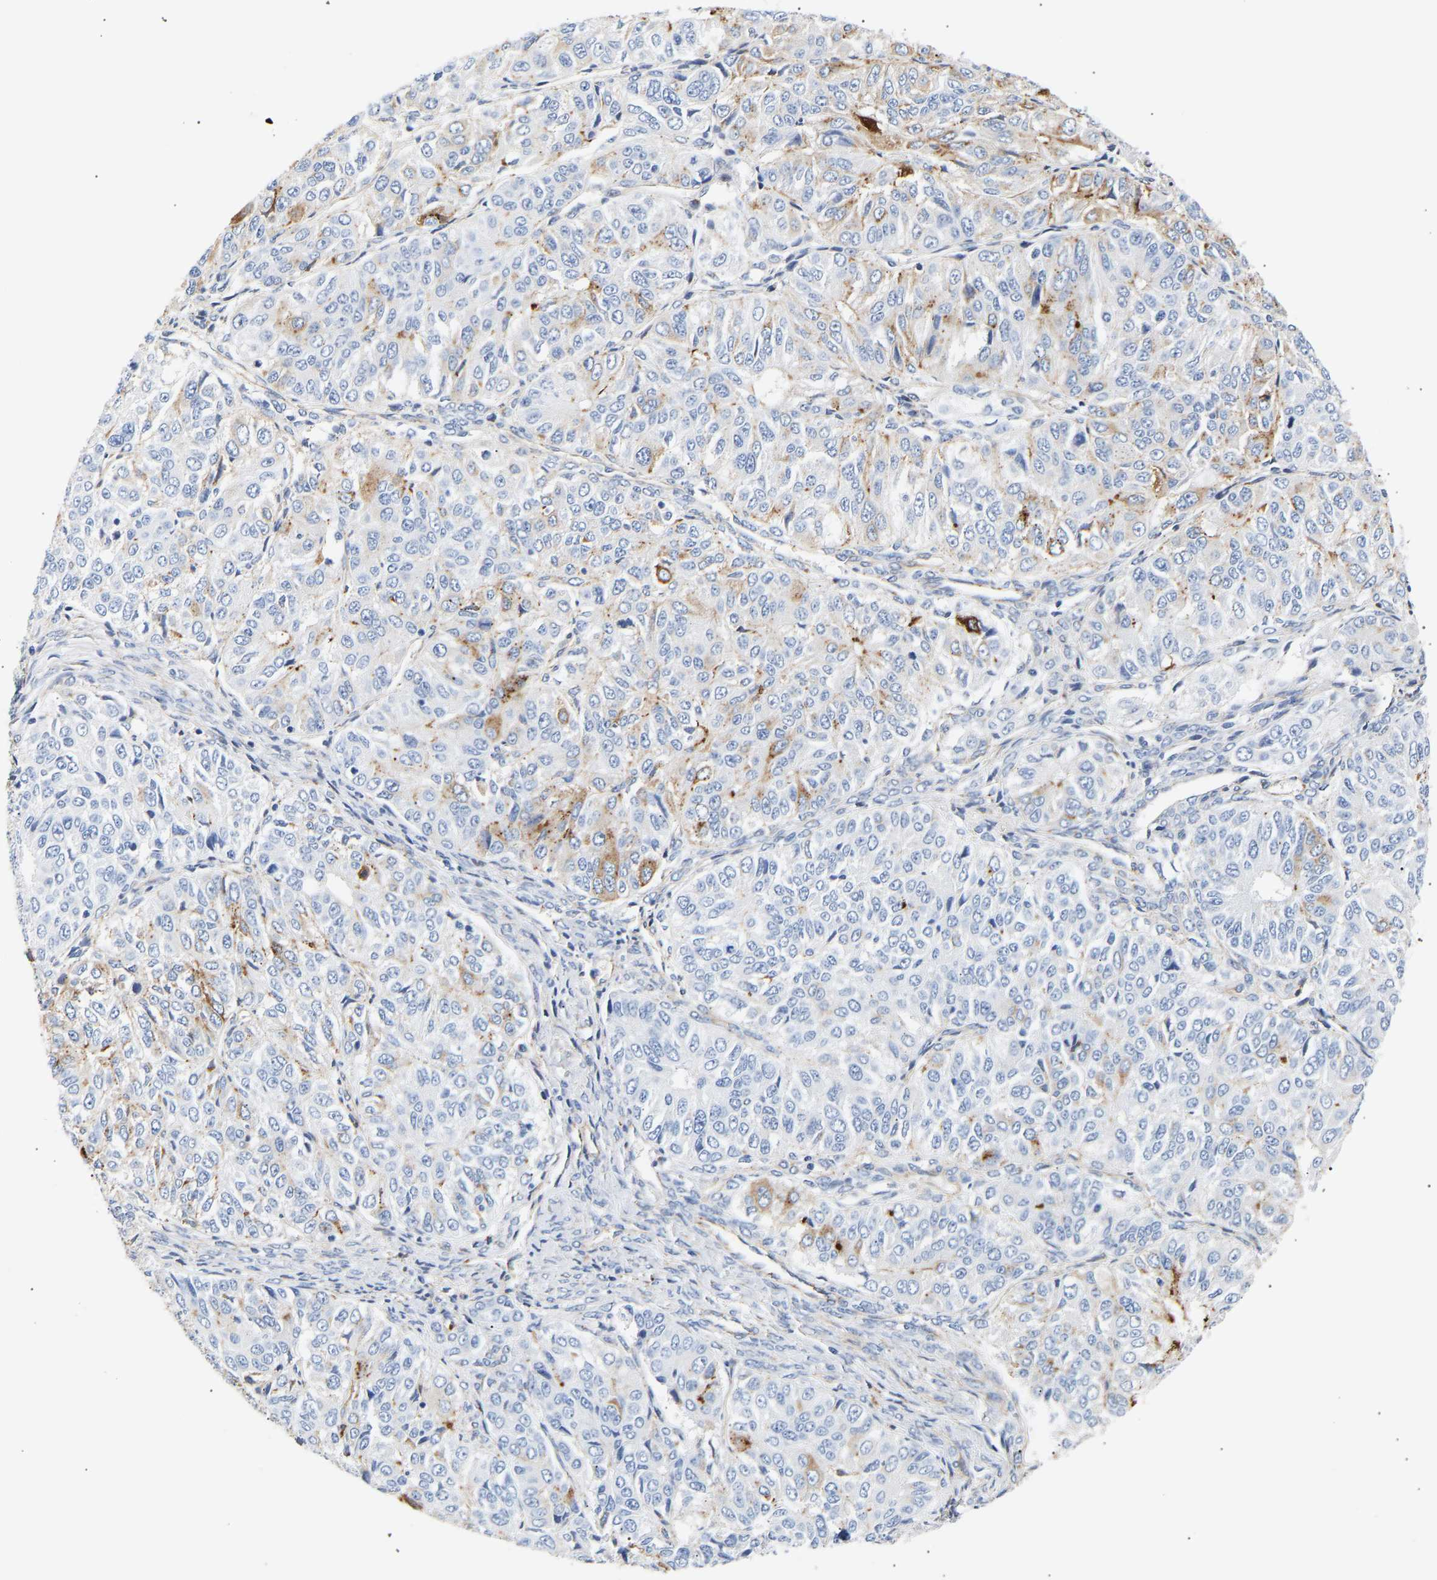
{"staining": {"intensity": "moderate", "quantity": "<25%", "location": "cytoplasmic/membranous"}, "tissue": "ovarian cancer", "cell_type": "Tumor cells", "image_type": "cancer", "snomed": [{"axis": "morphology", "description": "Carcinoma, endometroid"}, {"axis": "topography", "description": "Ovary"}], "caption": "There is low levels of moderate cytoplasmic/membranous staining in tumor cells of ovarian cancer (endometroid carcinoma), as demonstrated by immunohistochemical staining (brown color).", "gene": "IGFBP7", "patient": {"sex": "female", "age": 51}}